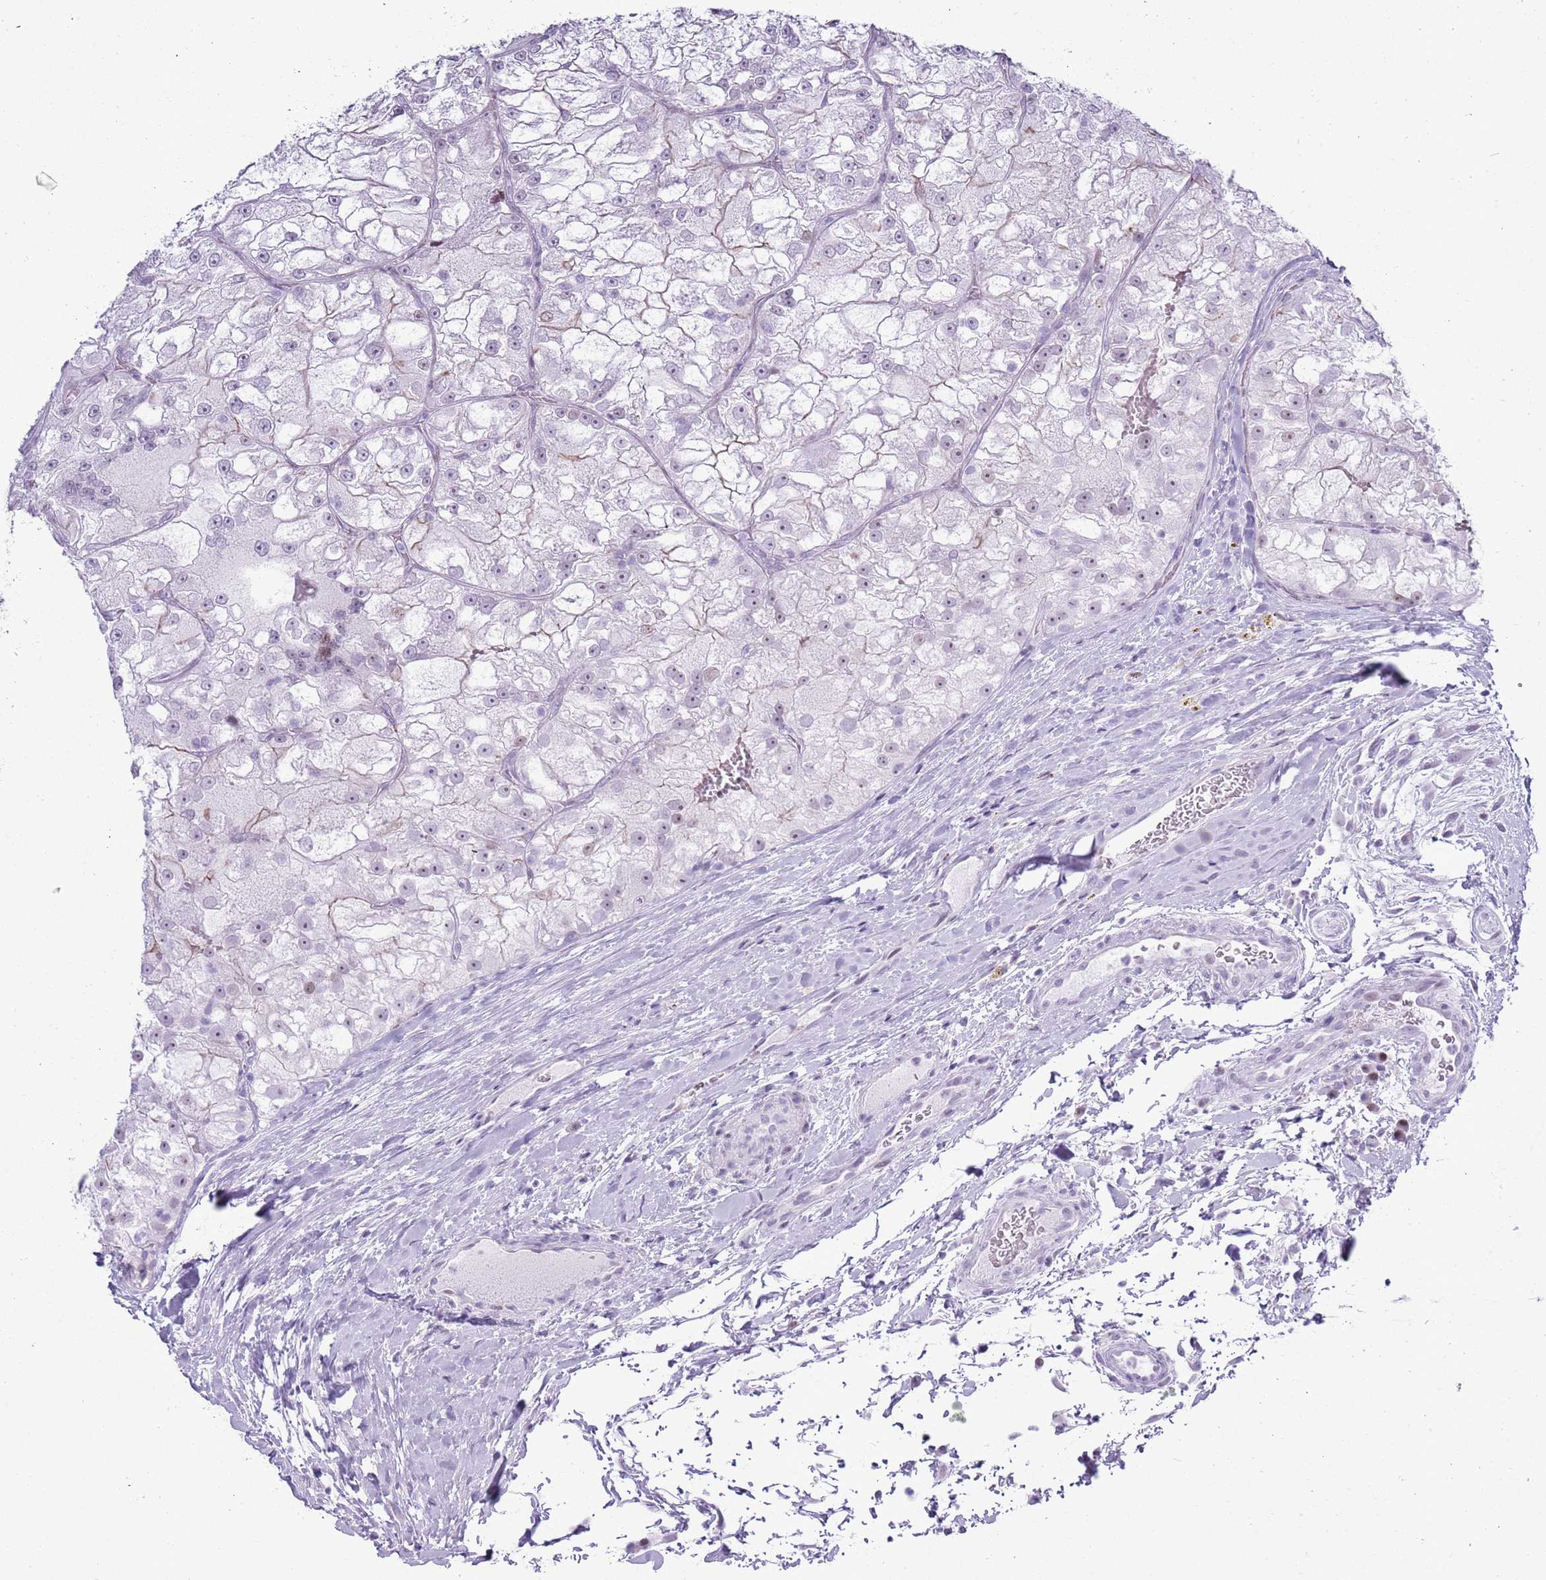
{"staining": {"intensity": "negative", "quantity": "none", "location": "none"}, "tissue": "renal cancer", "cell_type": "Tumor cells", "image_type": "cancer", "snomed": [{"axis": "morphology", "description": "Adenocarcinoma, NOS"}, {"axis": "topography", "description": "Kidney"}], "caption": "Histopathology image shows no protein staining in tumor cells of renal cancer (adenocarcinoma) tissue. Brightfield microscopy of immunohistochemistry stained with DAB (brown) and hematoxylin (blue), captured at high magnification.", "gene": "ASIP", "patient": {"sex": "female", "age": 72}}